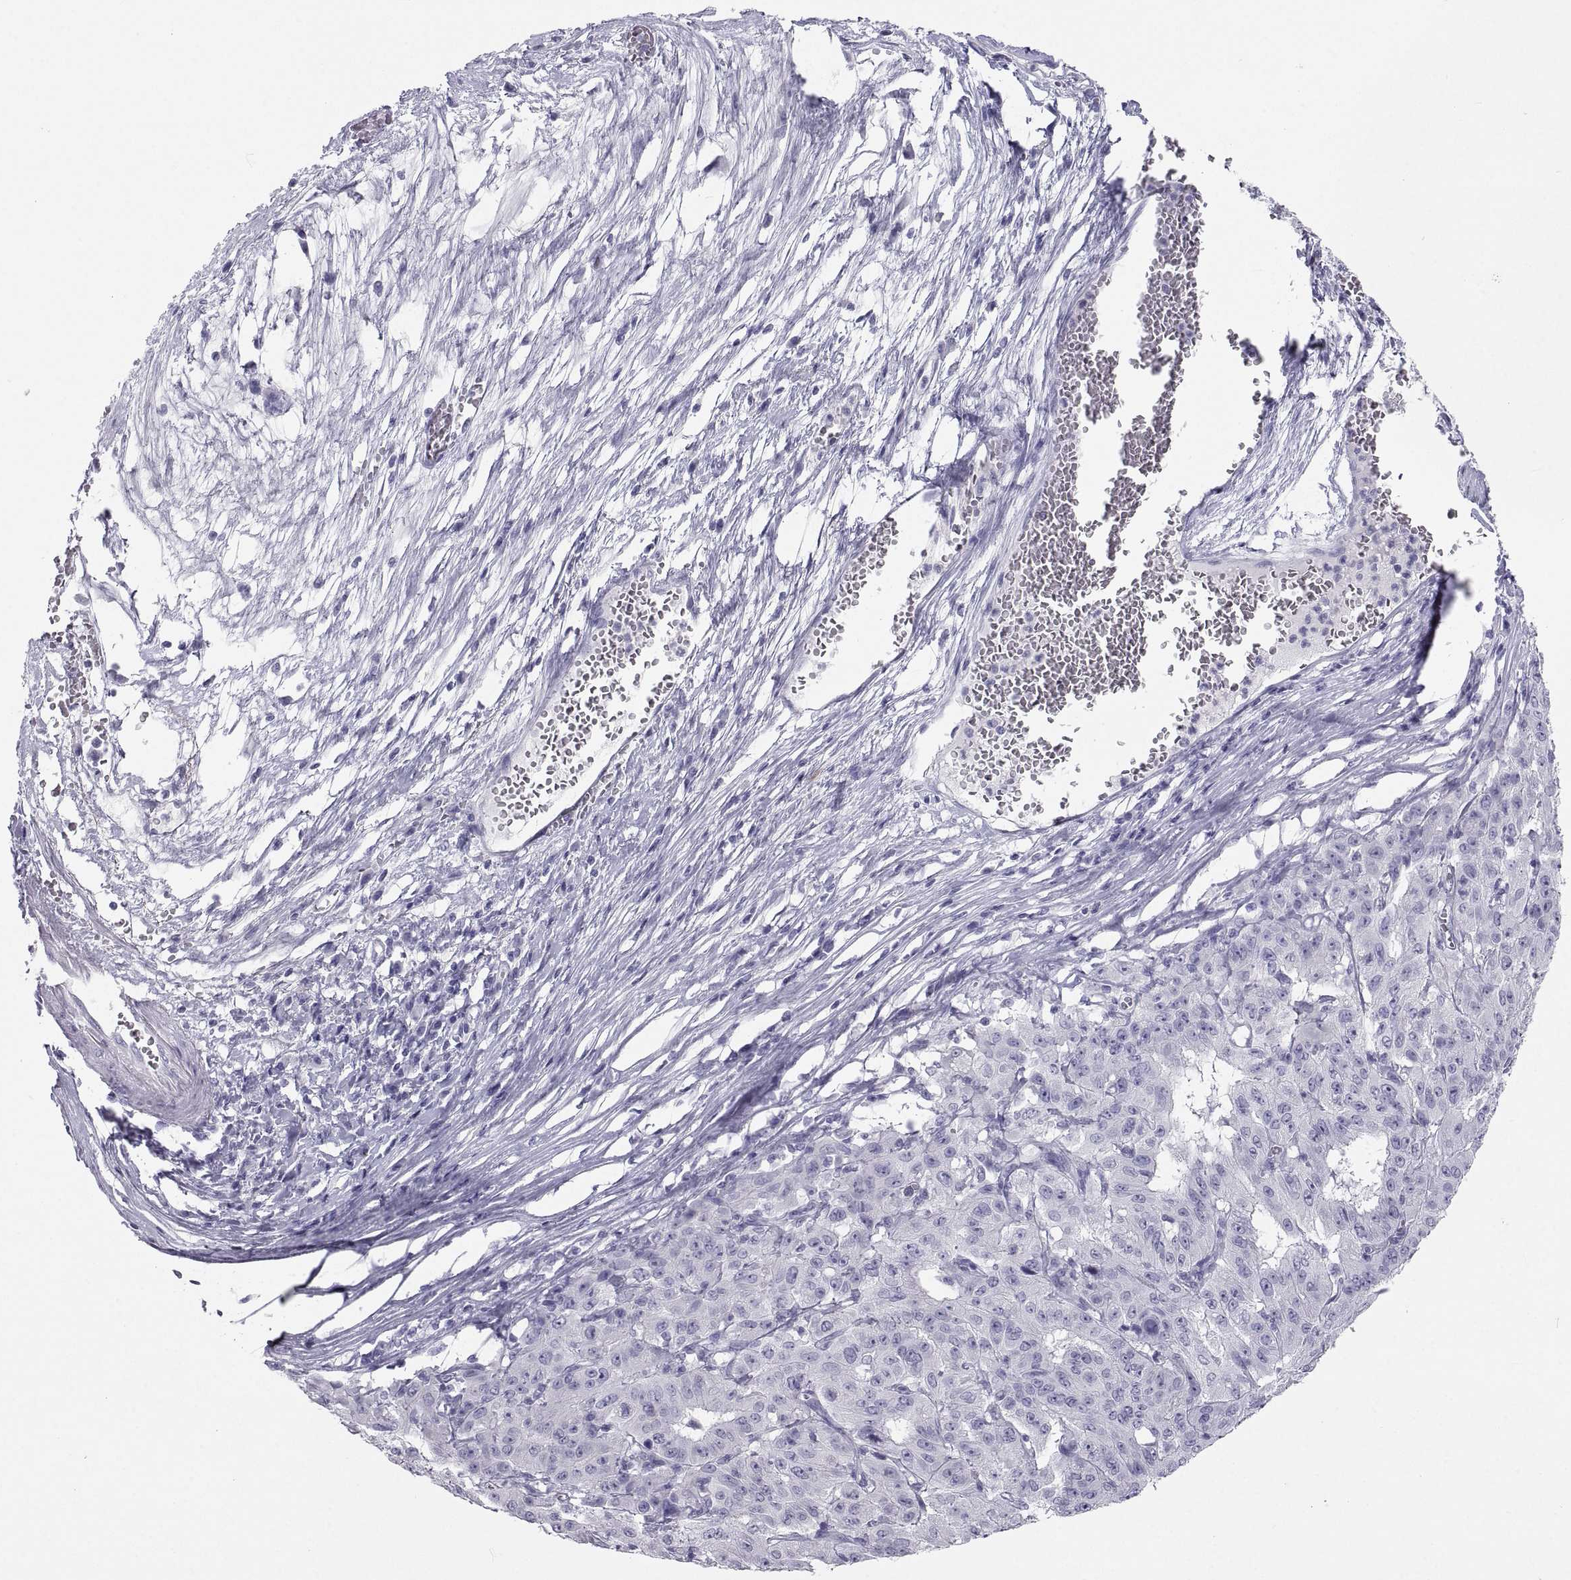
{"staining": {"intensity": "negative", "quantity": "none", "location": "none"}, "tissue": "pancreatic cancer", "cell_type": "Tumor cells", "image_type": "cancer", "snomed": [{"axis": "morphology", "description": "Adenocarcinoma, NOS"}, {"axis": "topography", "description": "Pancreas"}], "caption": "Immunohistochemistry (IHC) of pancreatic cancer (adenocarcinoma) shows no positivity in tumor cells.", "gene": "PCSK1N", "patient": {"sex": "male", "age": 63}}